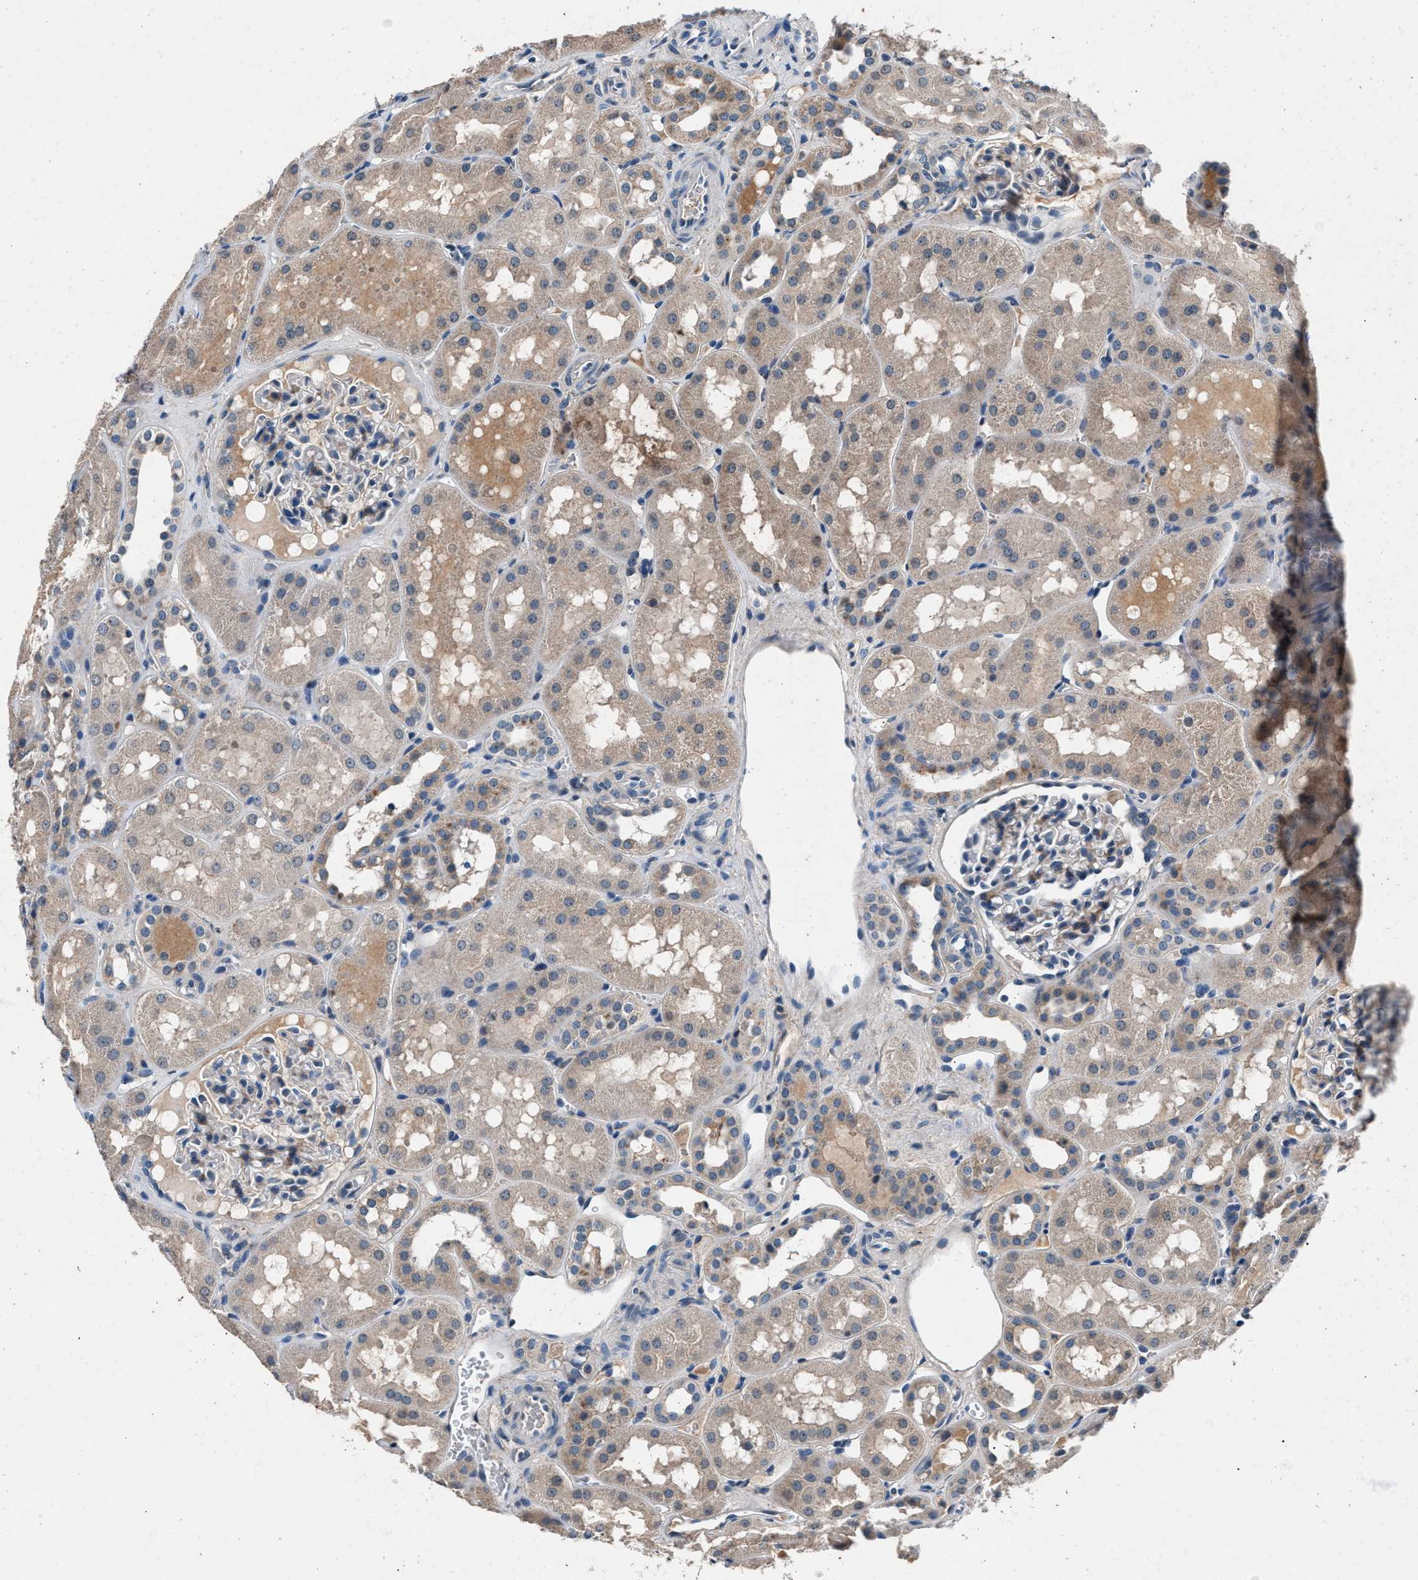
{"staining": {"intensity": "weak", "quantity": "<25%", "location": "cytoplasmic/membranous"}, "tissue": "kidney", "cell_type": "Cells in glomeruli", "image_type": "normal", "snomed": [{"axis": "morphology", "description": "Normal tissue, NOS"}, {"axis": "topography", "description": "Kidney"}, {"axis": "topography", "description": "Urinary bladder"}], "caption": "An immunohistochemistry (IHC) image of benign kidney is shown. There is no staining in cells in glomeruli of kidney.", "gene": "DENND6B", "patient": {"sex": "male", "age": 16}}